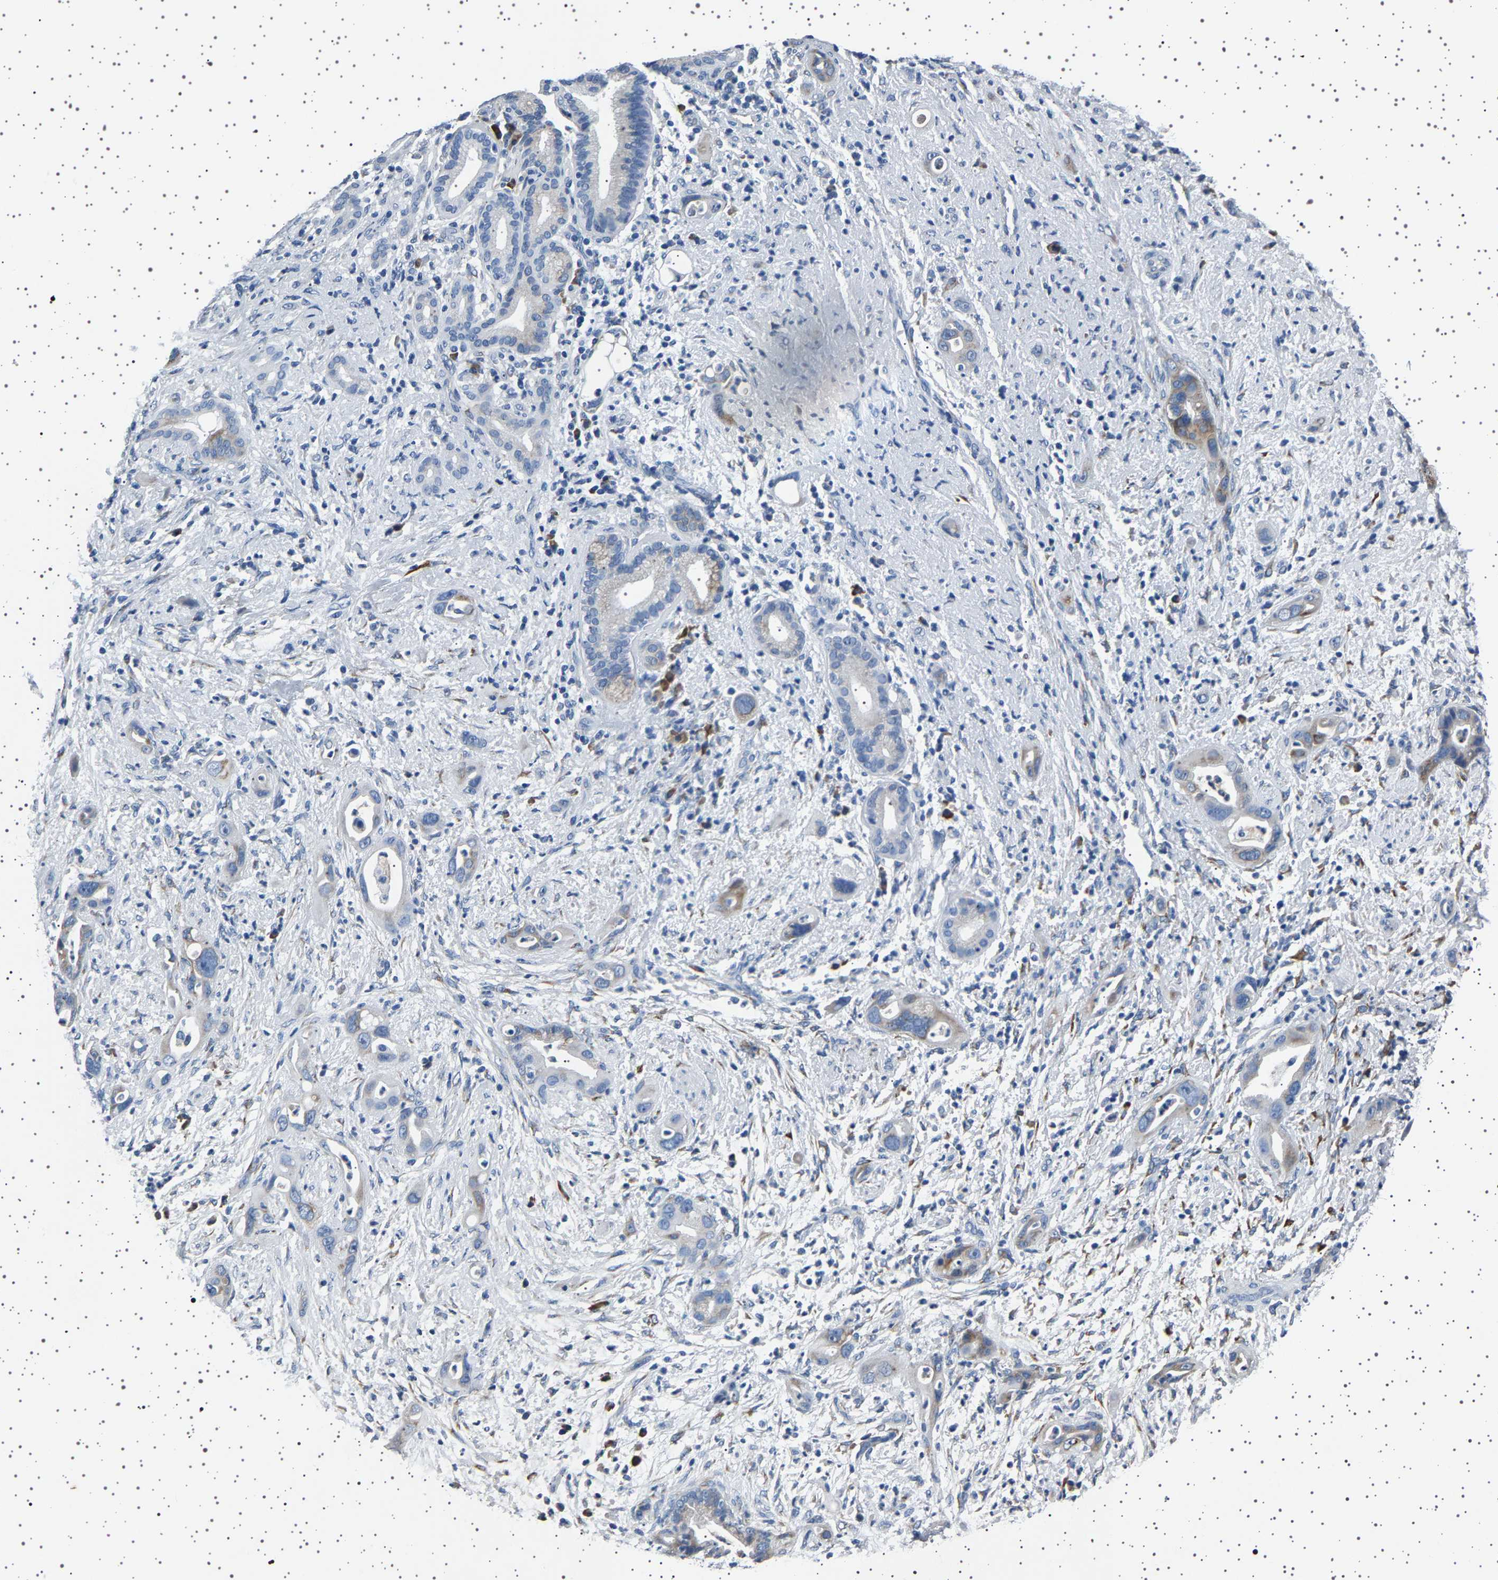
{"staining": {"intensity": "moderate", "quantity": "<25%", "location": "cytoplasmic/membranous"}, "tissue": "pancreatic cancer", "cell_type": "Tumor cells", "image_type": "cancer", "snomed": [{"axis": "morphology", "description": "Adenocarcinoma, NOS"}, {"axis": "topography", "description": "Pancreas"}], "caption": "The micrograph exhibits staining of adenocarcinoma (pancreatic), revealing moderate cytoplasmic/membranous protein positivity (brown color) within tumor cells.", "gene": "FTCD", "patient": {"sex": "male", "age": 59}}